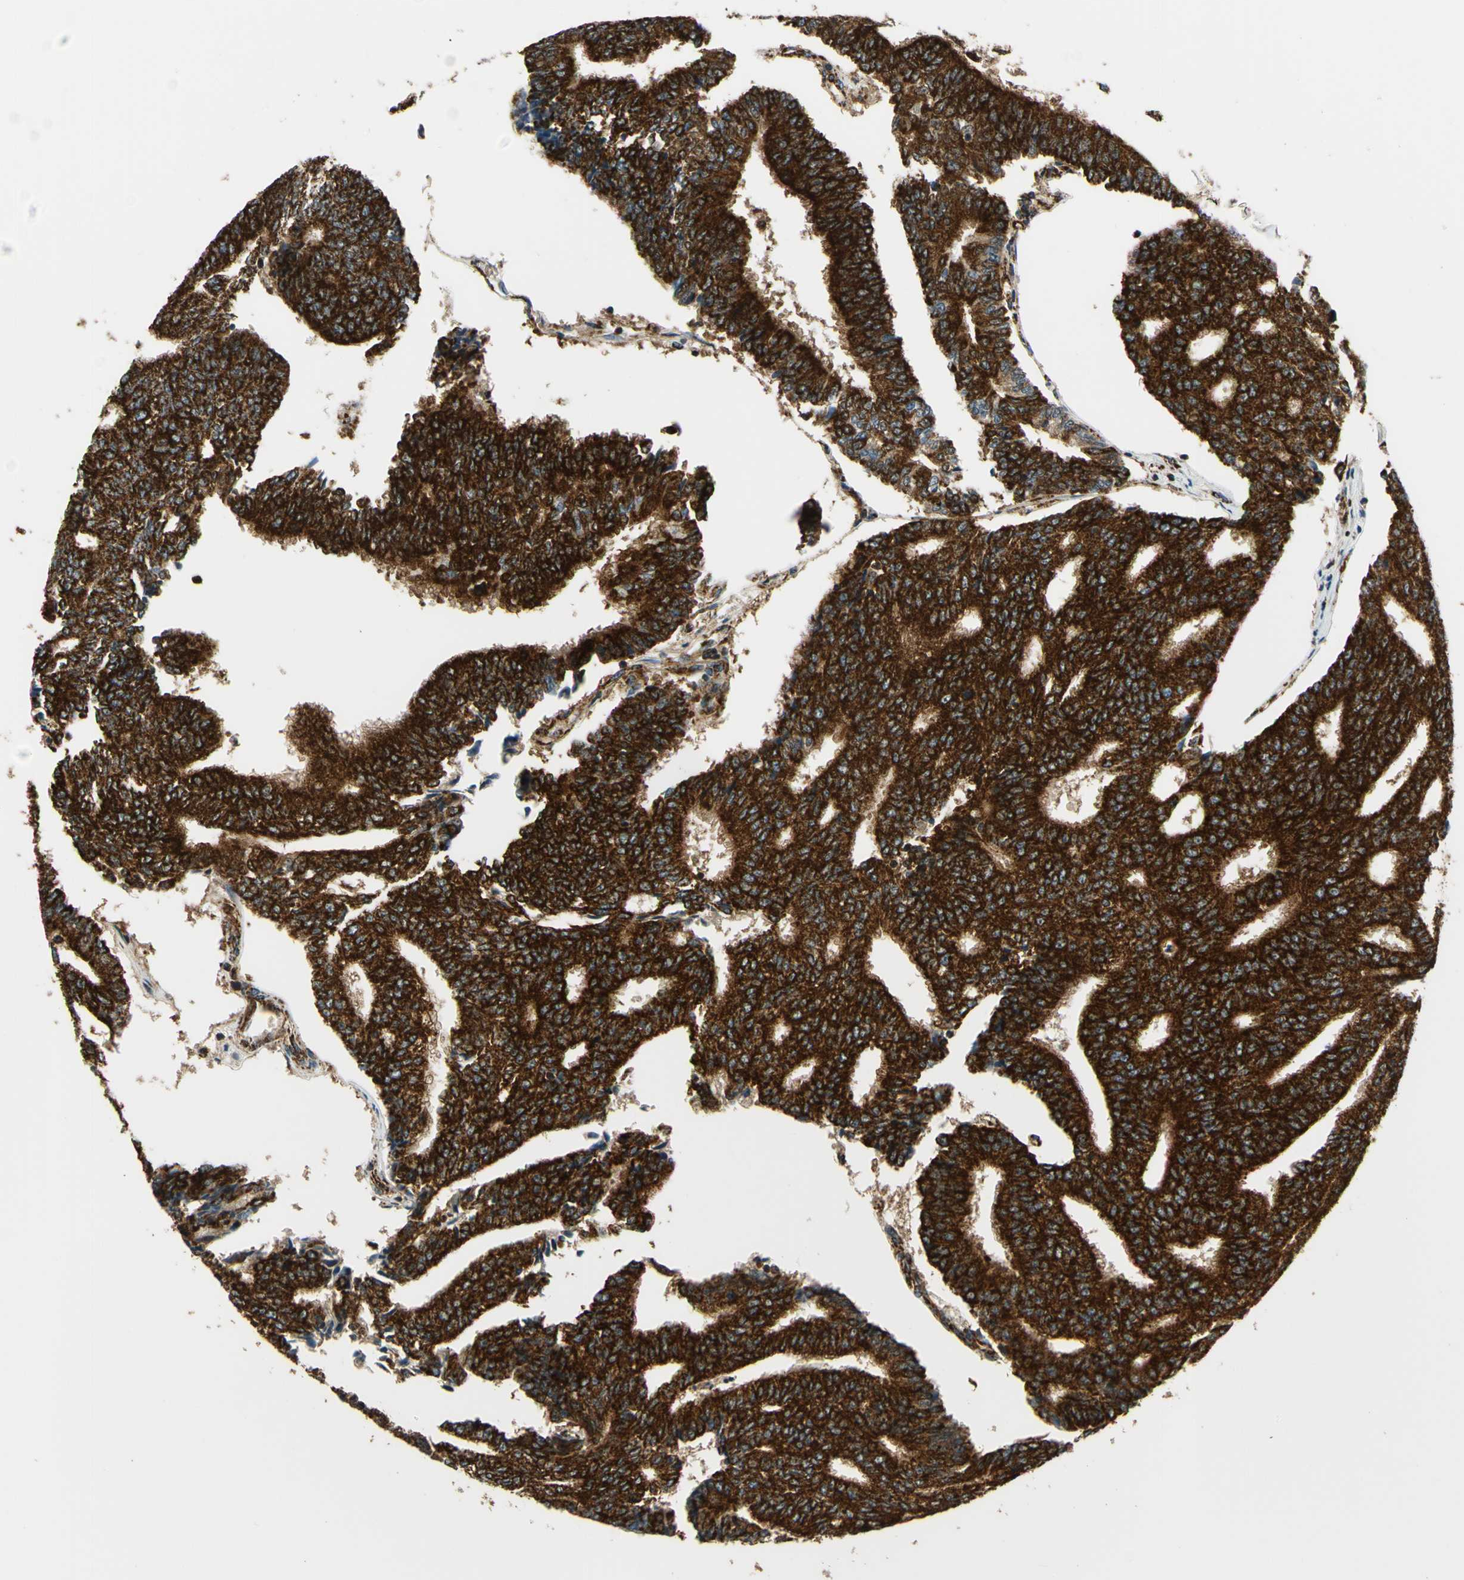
{"staining": {"intensity": "strong", "quantity": ">75%", "location": "cytoplasmic/membranous"}, "tissue": "prostate cancer", "cell_type": "Tumor cells", "image_type": "cancer", "snomed": [{"axis": "morphology", "description": "Adenocarcinoma, High grade"}, {"axis": "topography", "description": "Prostate"}], "caption": "This is a micrograph of IHC staining of high-grade adenocarcinoma (prostate), which shows strong expression in the cytoplasmic/membranous of tumor cells.", "gene": "MAVS", "patient": {"sex": "male", "age": 55}}